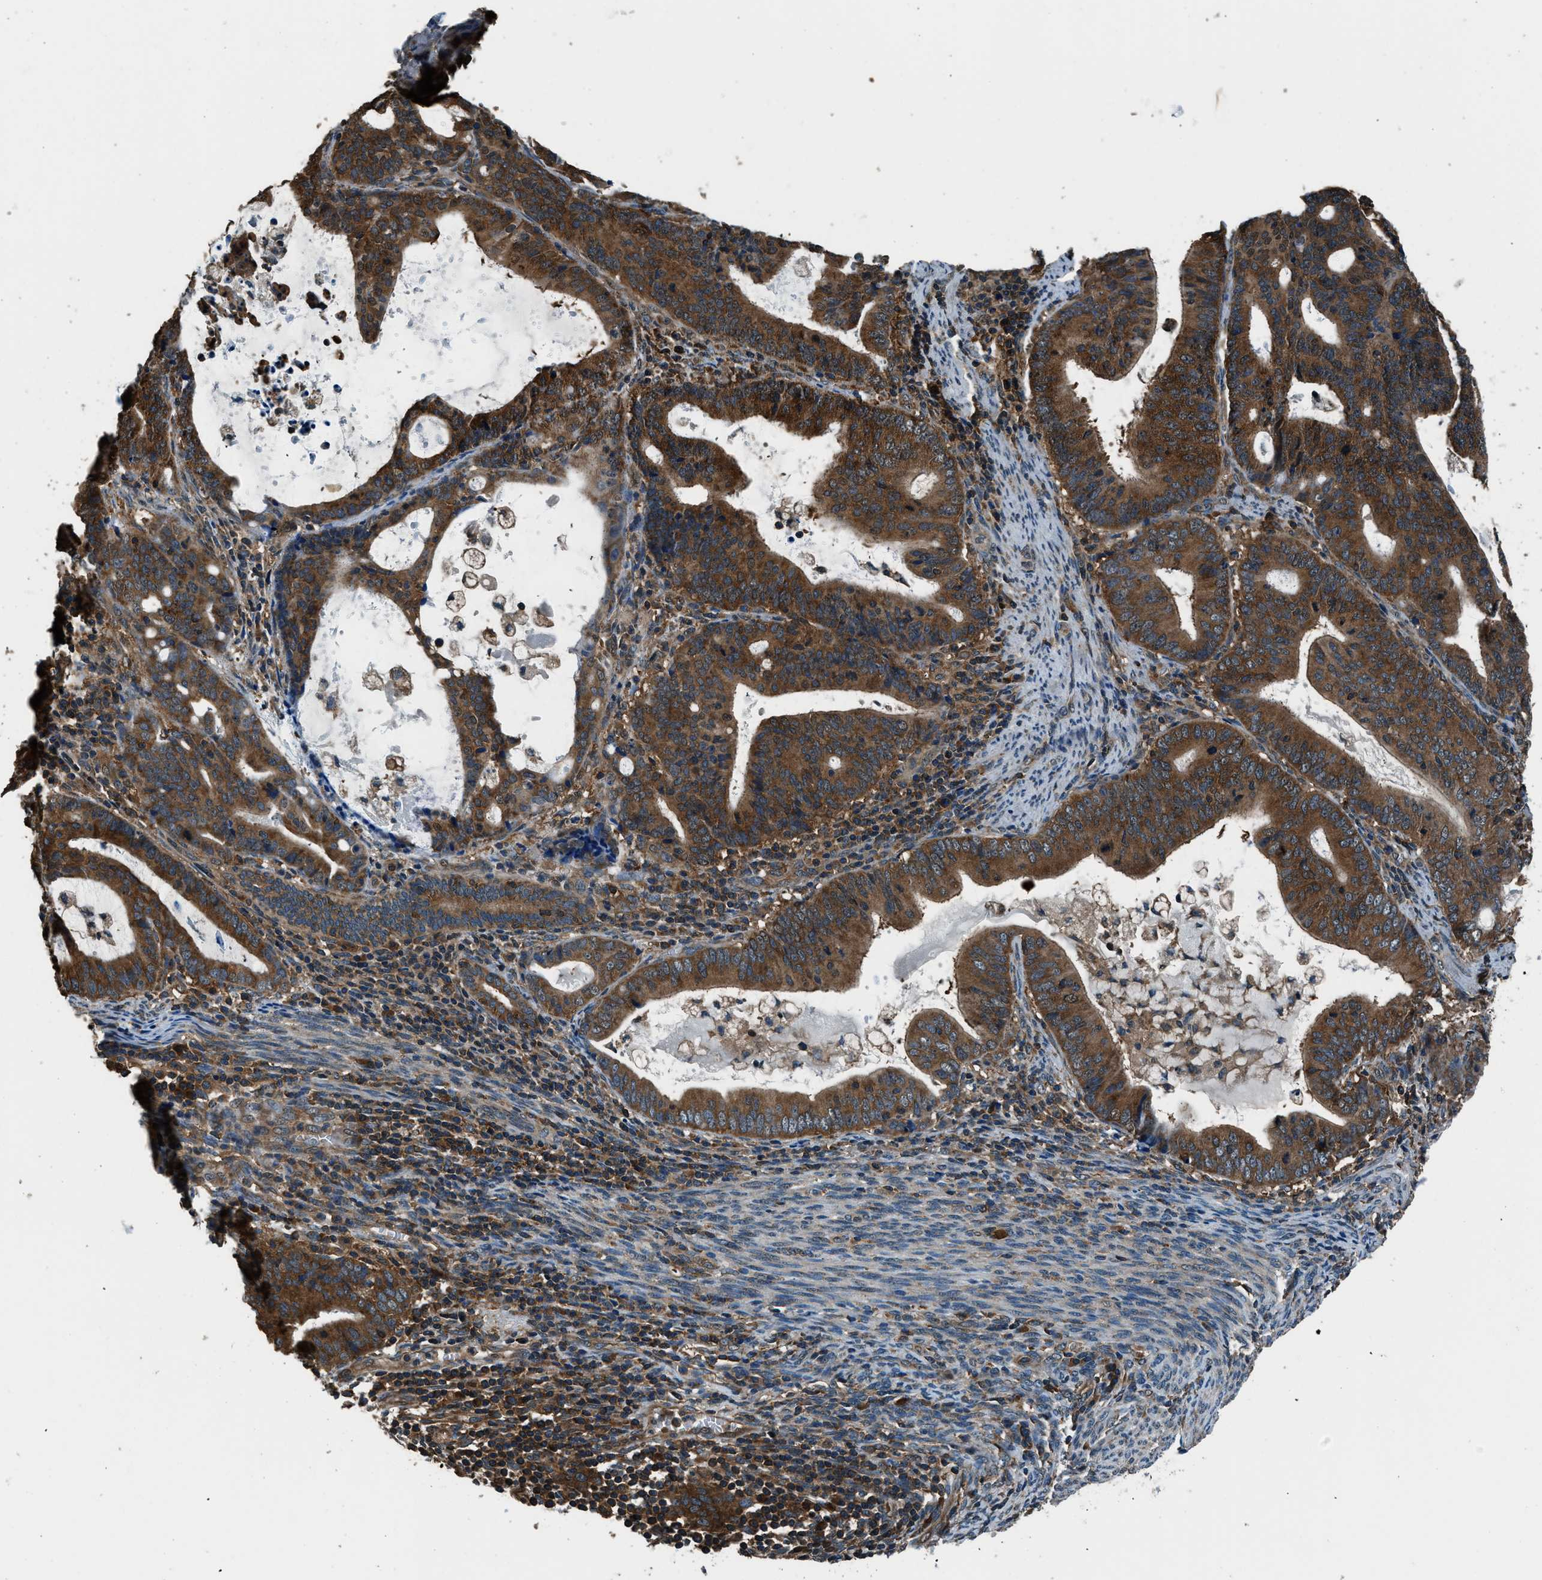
{"staining": {"intensity": "strong", "quantity": ">75%", "location": "cytoplasmic/membranous"}, "tissue": "endometrial cancer", "cell_type": "Tumor cells", "image_type": "cancer", "snomed": [{"axis": "morphology", "description": "Adenocarcinoma, NOS"}, {"axis": "topography", "description": "Uterus"}], "caption": "An image of human endometrial cancer stained for a protein demonstrates strong cytoplasmic/membranous brown staining in tumor cells.", "gene": "ARFGAP2", "patient": {"sex": "female", "age": 83}}